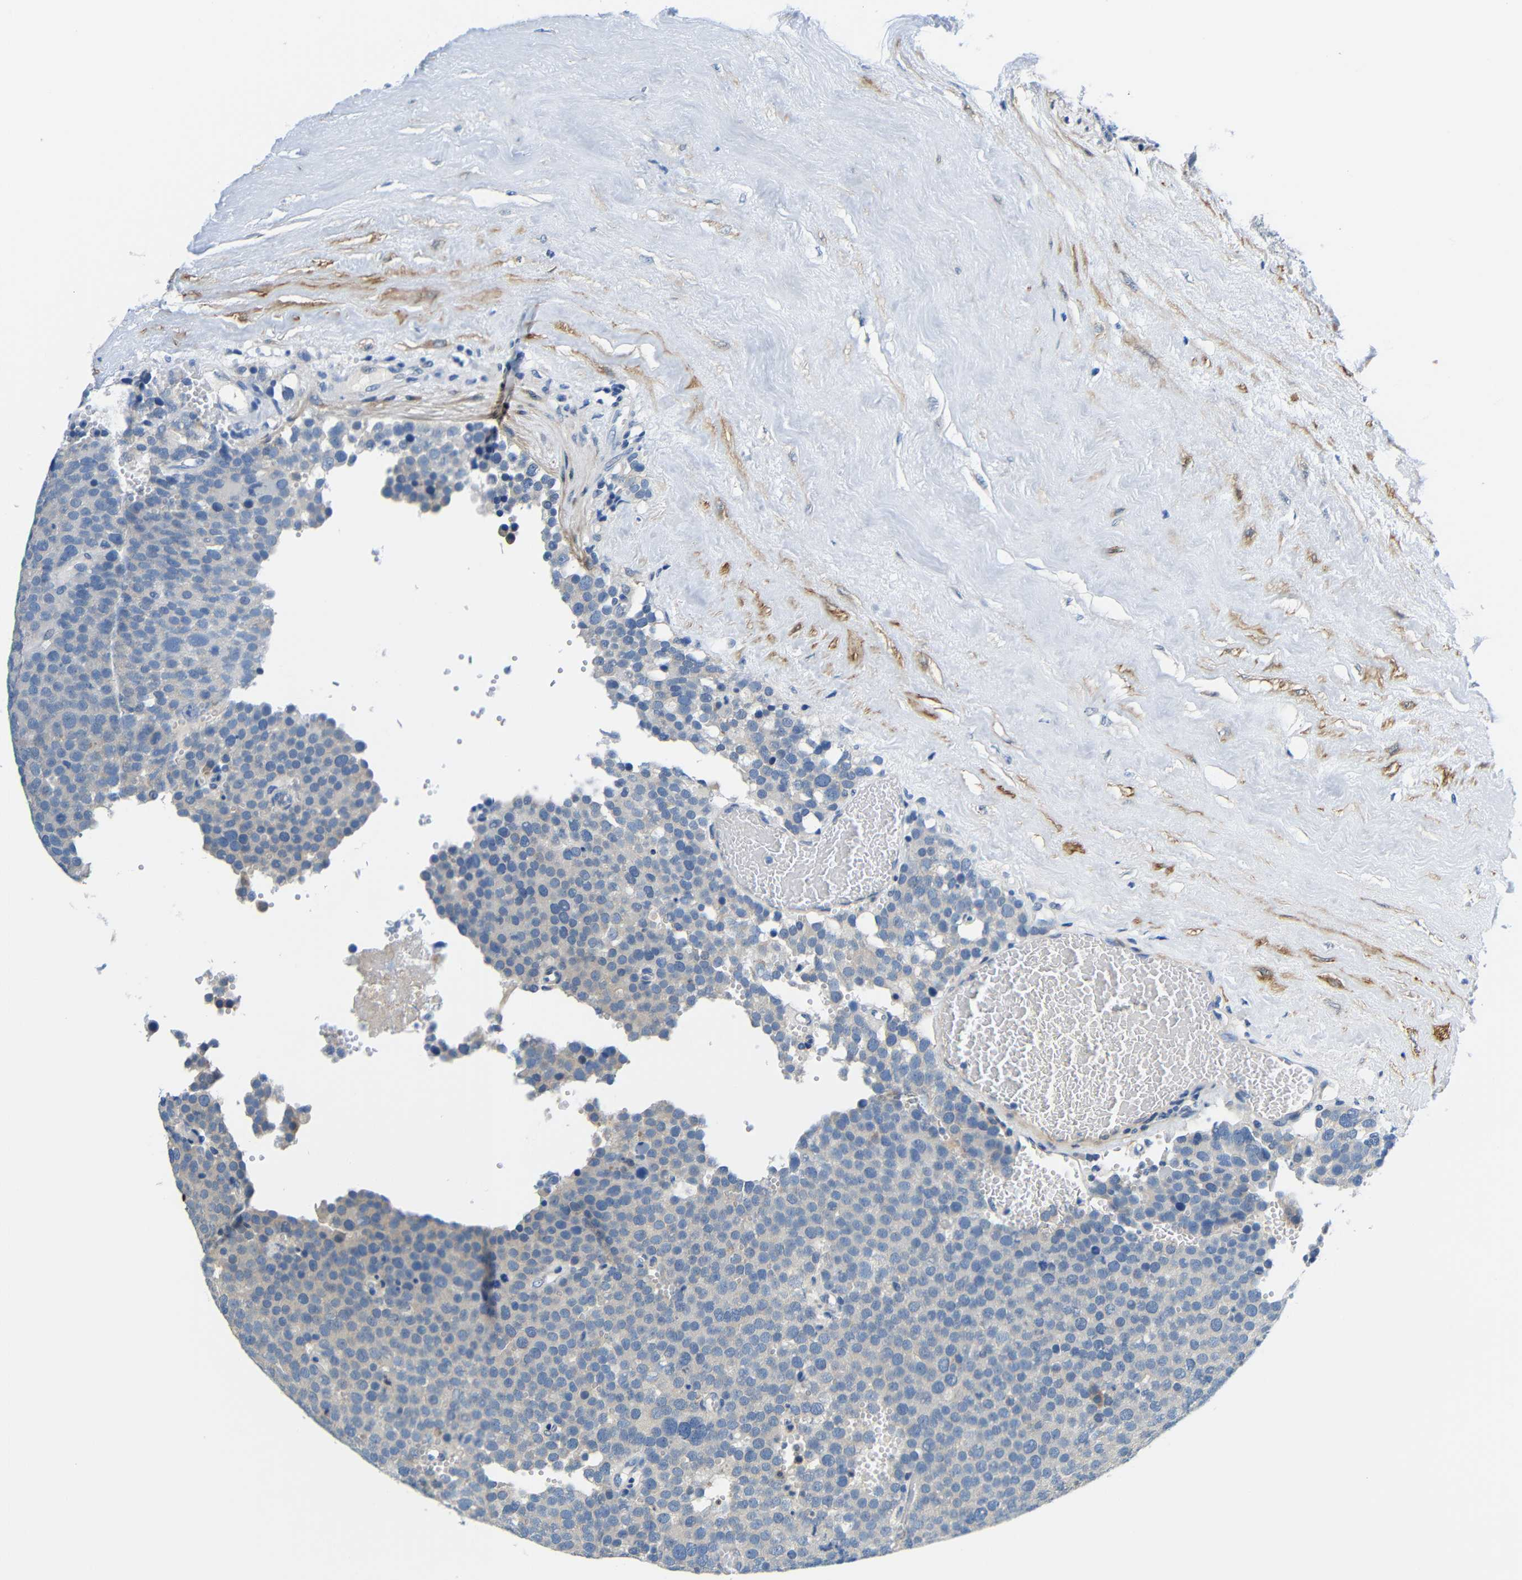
{"staining": {"intensity": "negative", "quantity": "none", "location": "none"}, "tissue": "testis cancer", "cell_type": "Tumor cells", "image_type": "cancer", "snomed": [{"axis": "morphology", "description": "Normal tissue, NOS"}, {"axis": "morphology", "description": "Seminoma, NOS"}, {"axis": "topography", "description": "Testis"}], "caption": "Immunohistochemical staining of testis cancer exhibits no significant positivity in tumor cells.", "gene": "NEGR1", "patient": {"sex": "male", "age": 71}}